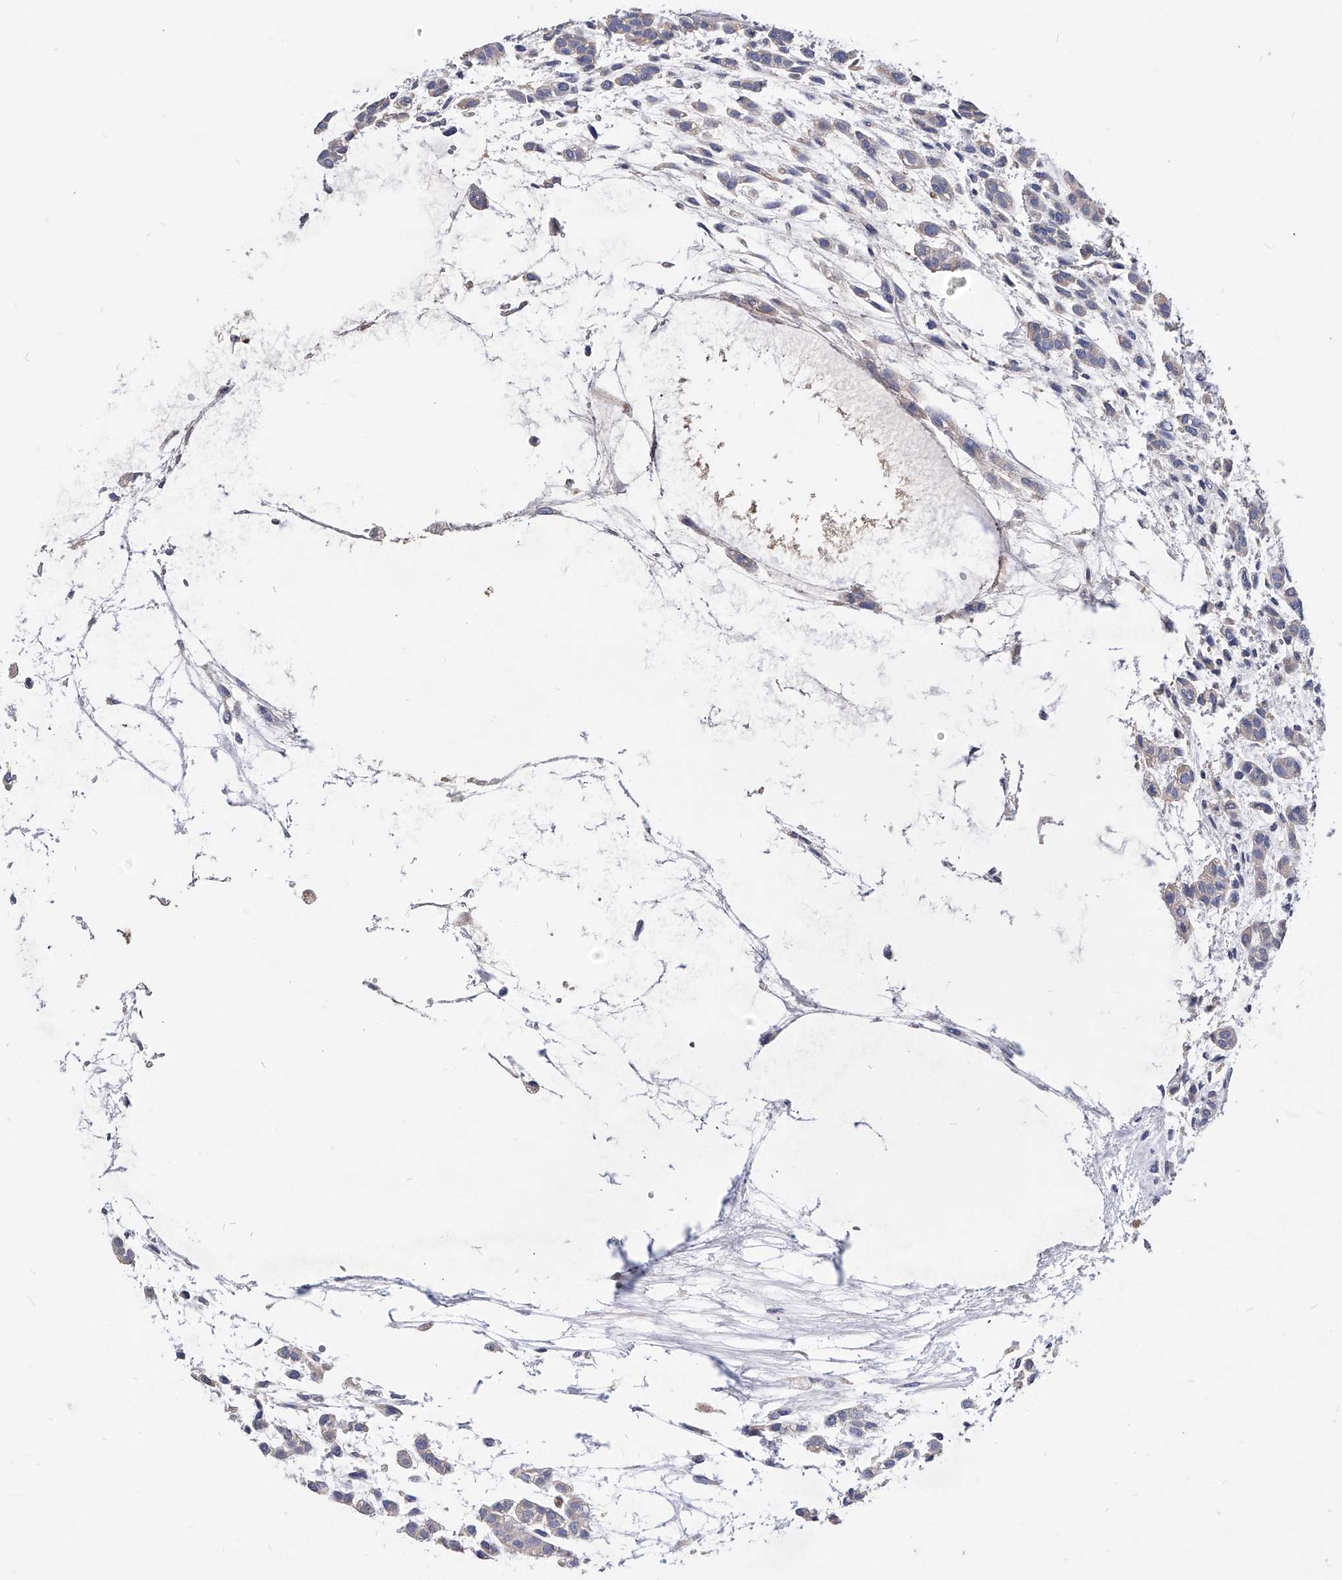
{"staining": {"intensity": "negative", "quantity": "none", "location": "none"}, "tissue": "head and neck cancer", "cell_type": "Tumor cells", "image_type": "cancer", "snomed": [{"axis": "morphology", "description": "Adenocarcinoma, NOS"}, {"axis": "morphology", "description": "Adenoma, NOS"}, {"axis": "topography", "description": "Head-Neck"}], "caption": "Tumor cells are negative for brown protein staining in head and neck cancer (adenocarcinoma). (IHC, brightfield microscopy, high magnification).", "gene": "APEH", "patient": {"sex": "female", "age": 55}}